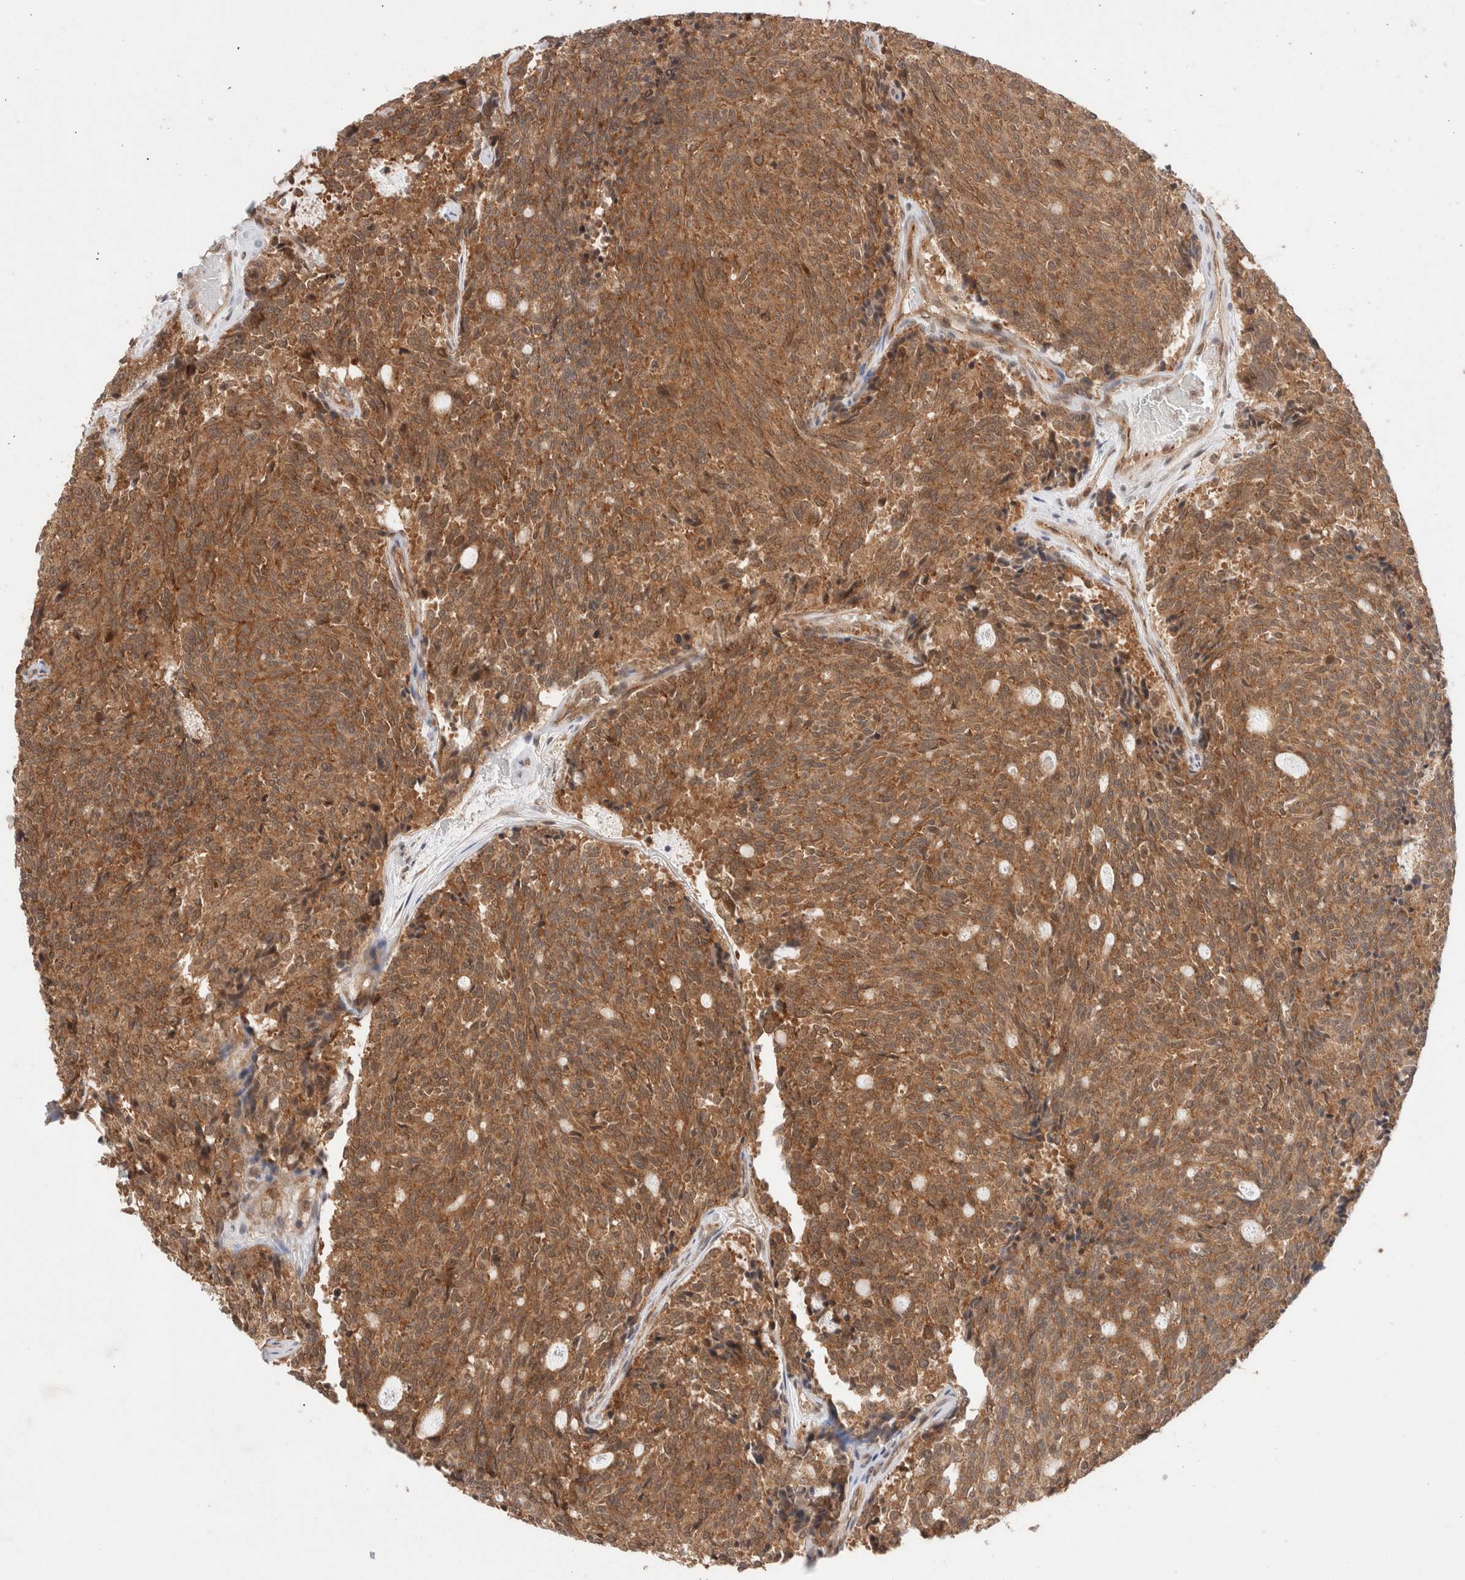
{"staining": {"intensity": "strong", "quantity": ">75%", "location": "cytoplasmic/membranous"}, "tissue": "carcinoid", "cell_type": "Tumor cells", "image_type": "cancer", "snomed": [{"axis": "morphology", "description": "Carcinoid, malignant, NOS"}, {"axis": "topography", "description": "Pancreas"}], "caption": "This is a micrograph of immunohistochemistry (IHC) staining of malignant carcinoid, which shows strong expression in the cytoplasmic/membranous of tumor cells.", "gene": "SIKE1", "patient": {"sex": "female", "age": 54}}